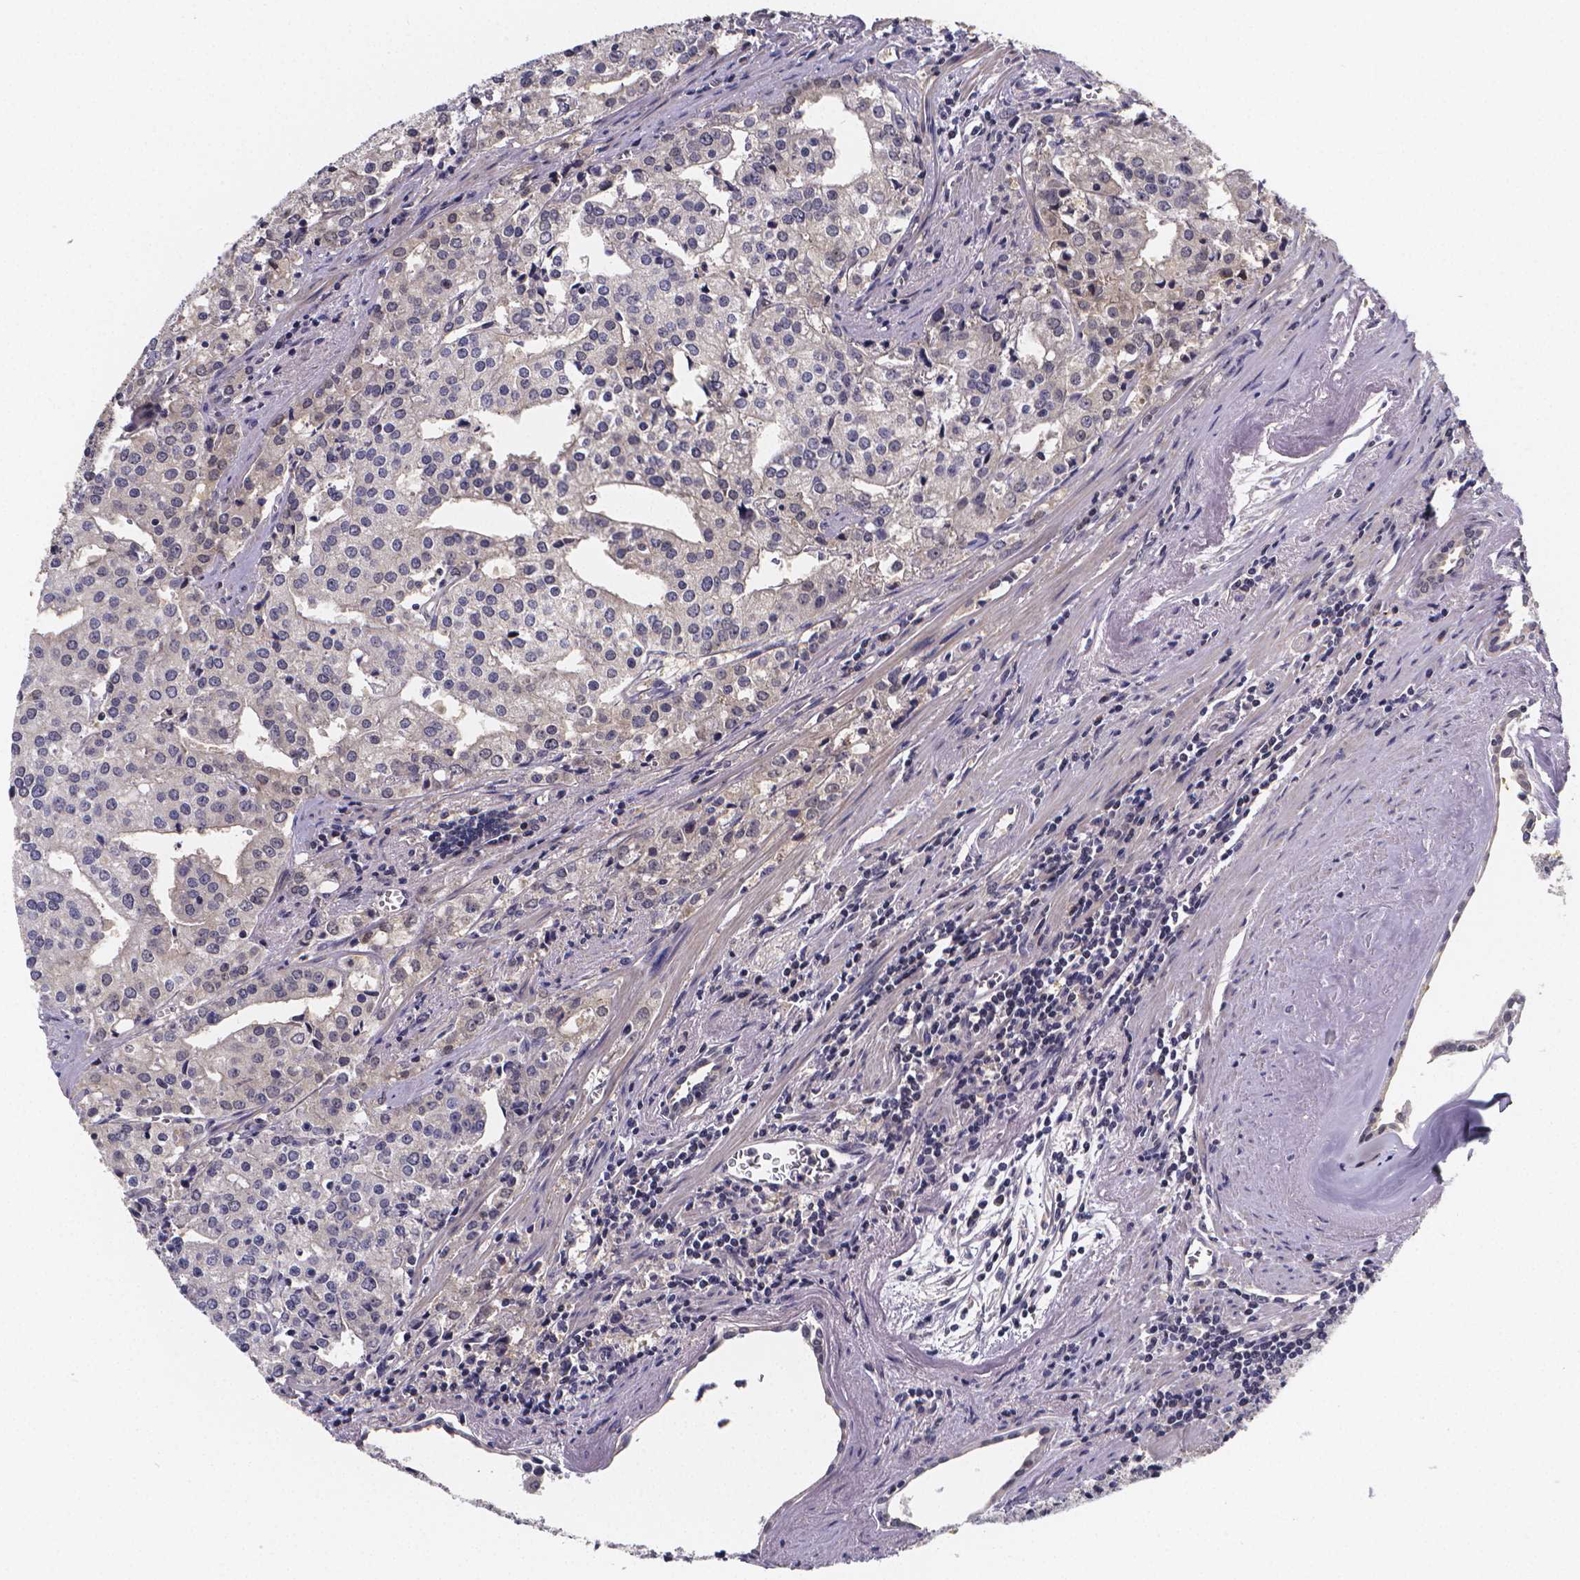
{"staining": {"intensity": "negative", "quantity": "none", "location": "none"}, "tissue": "prostate cancer", "cell_type": "Tumor cells", "image_type": "cancer", "snomed": [{"axis": "morphology", "description": "Adenocarcinoma, High grade"}, {"axis": "topography", "description": "Prostate"}], "caption": "Tumor cells are negative for brown protein staining in prostate cancer.", "gene": "PAH", "patient": {"sex": "male", "age": 68}}